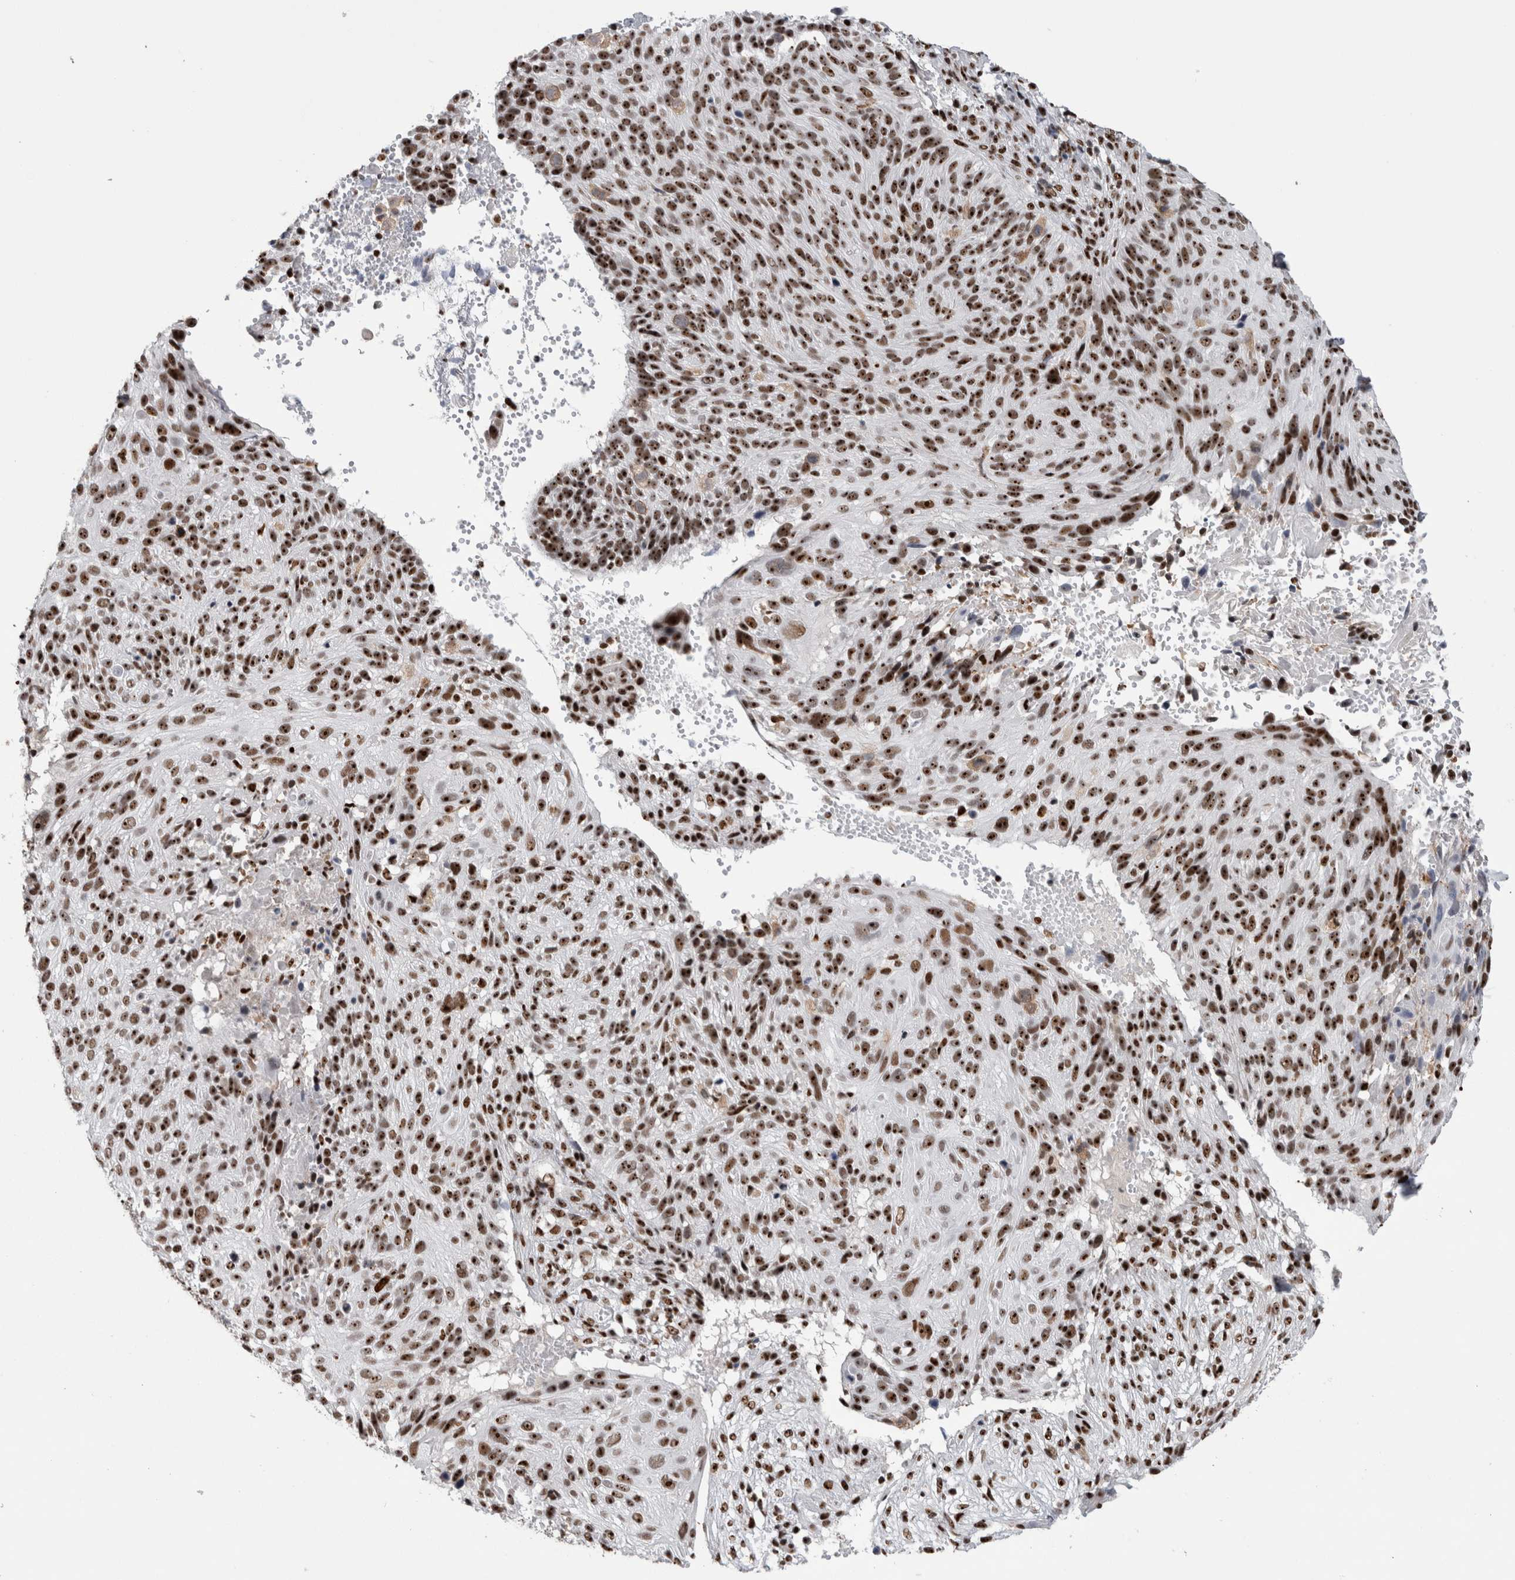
{"staining": {"intensity": "strong", "quantity": ">75%", "location": "nuclear"}, "tissue": "cervical cancer", "cell_type": "Tumor cells", "image_type": "cancer", "snomed": [{"axis": "morphology", "description": "Squamous cell carcinoma, NOS"}, {"axis": "topography", "description": "Cervix"}], "caption": "Squamous cell carcinoma (cervical) was stained to show a protein in brown. There is high levels of strong nuclear staining in approximately >75% of tumor cells.", "gene": "NCL", "patient": {"sex": "female", "age": 74}}